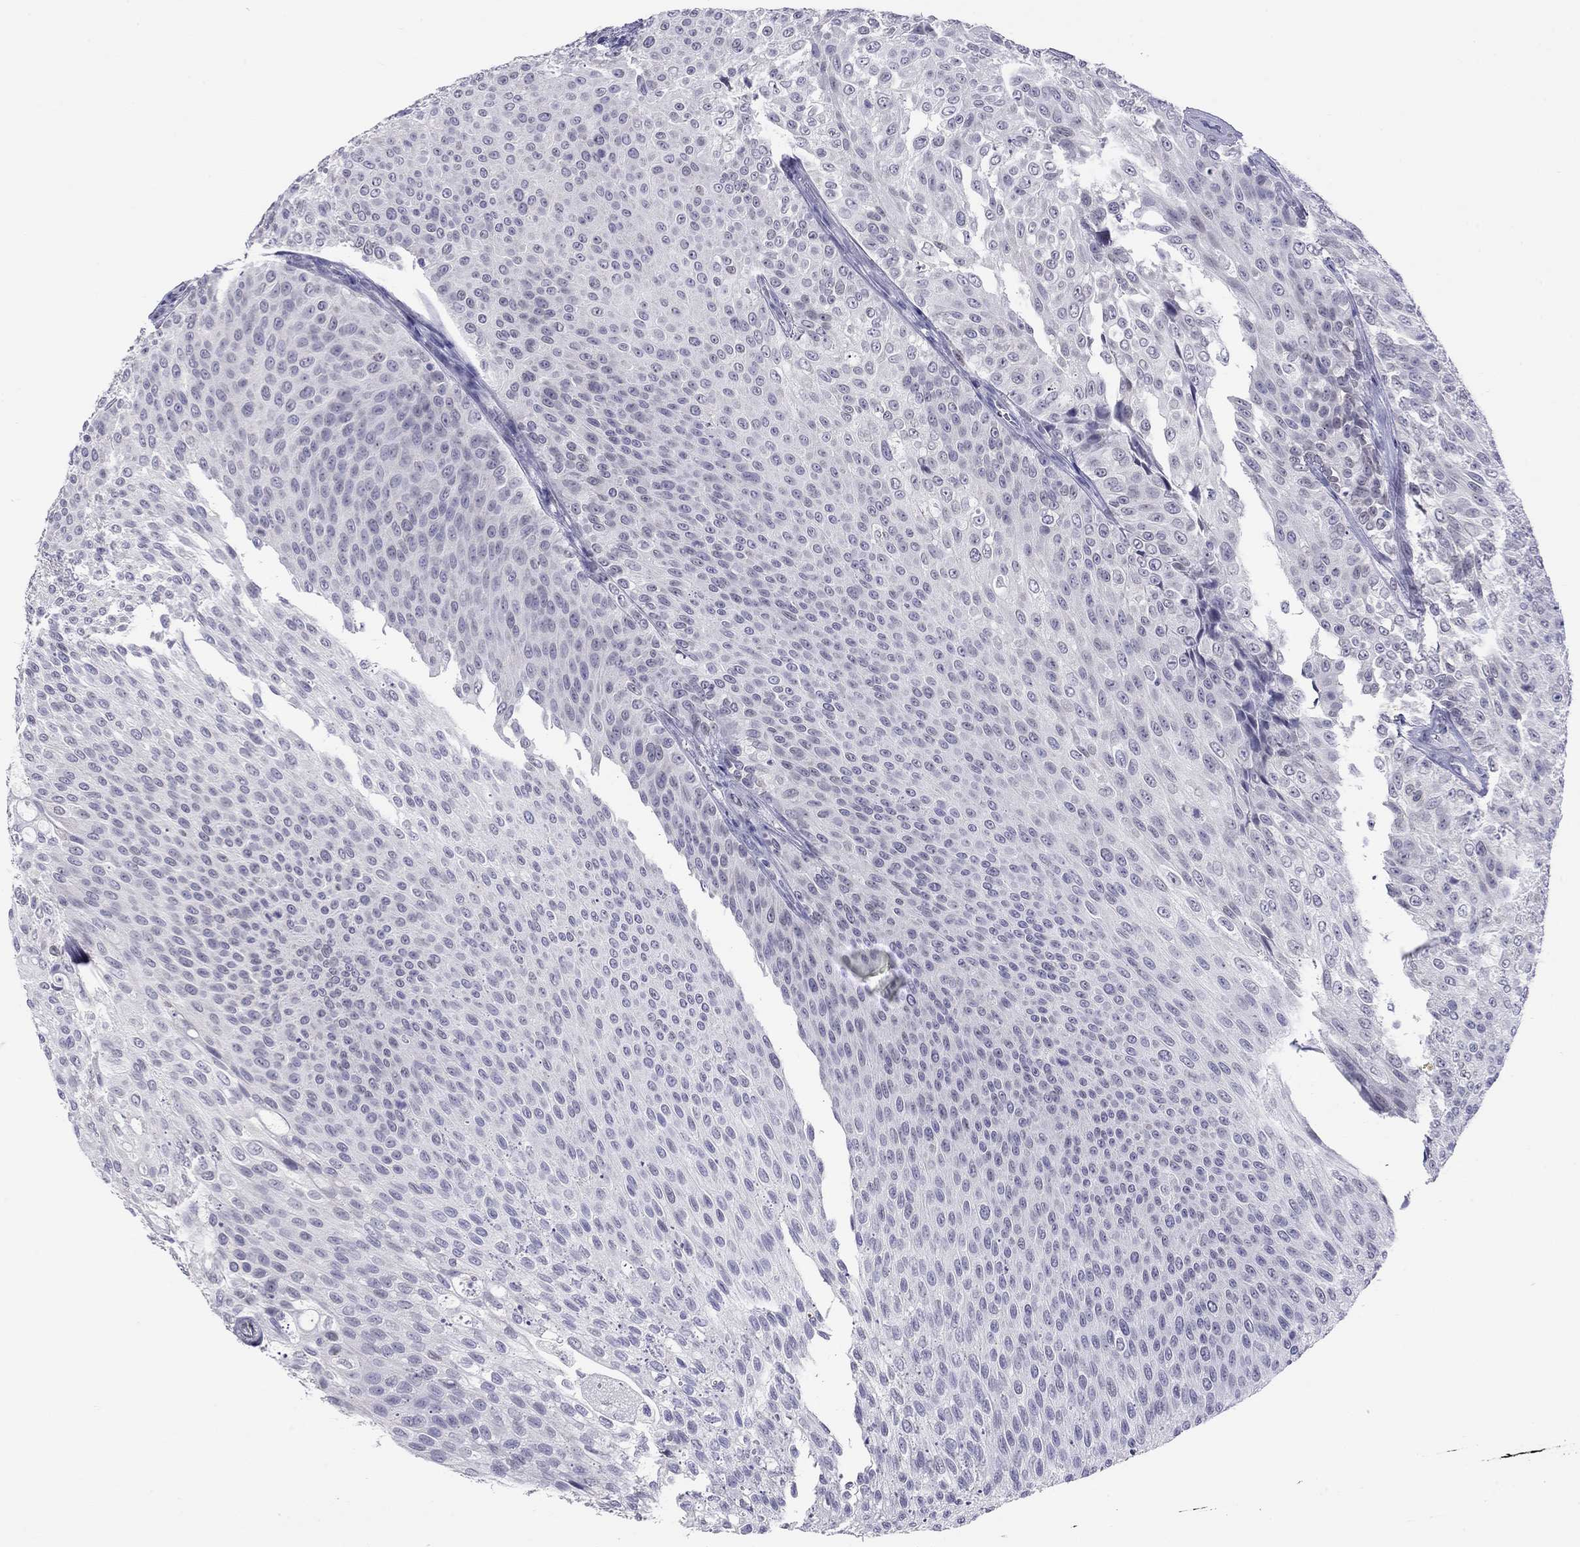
{"staining": {"intensity": "negative", "quantity": "none", "location": "none"}, "tissue": "urothelial cancer", "cell_type": "Tumor cells", "image_type": "cancer", "snomed": [{"axis": "morphology", "description": "Urothelial carcinoma, Low grade"}, {"axis": "topography", "description": "Ureter, NOS"}, {"axis": "topography", "description": "Urinary bladder"}], "caption": "A high-resolution image shows IHC staining of urothelial cancer, which exhibits no significant staining in tumor cells. Nuclei are stained in blue.", "gene": "ARMC12", "patient": {"sex": "male", "age": 78}}